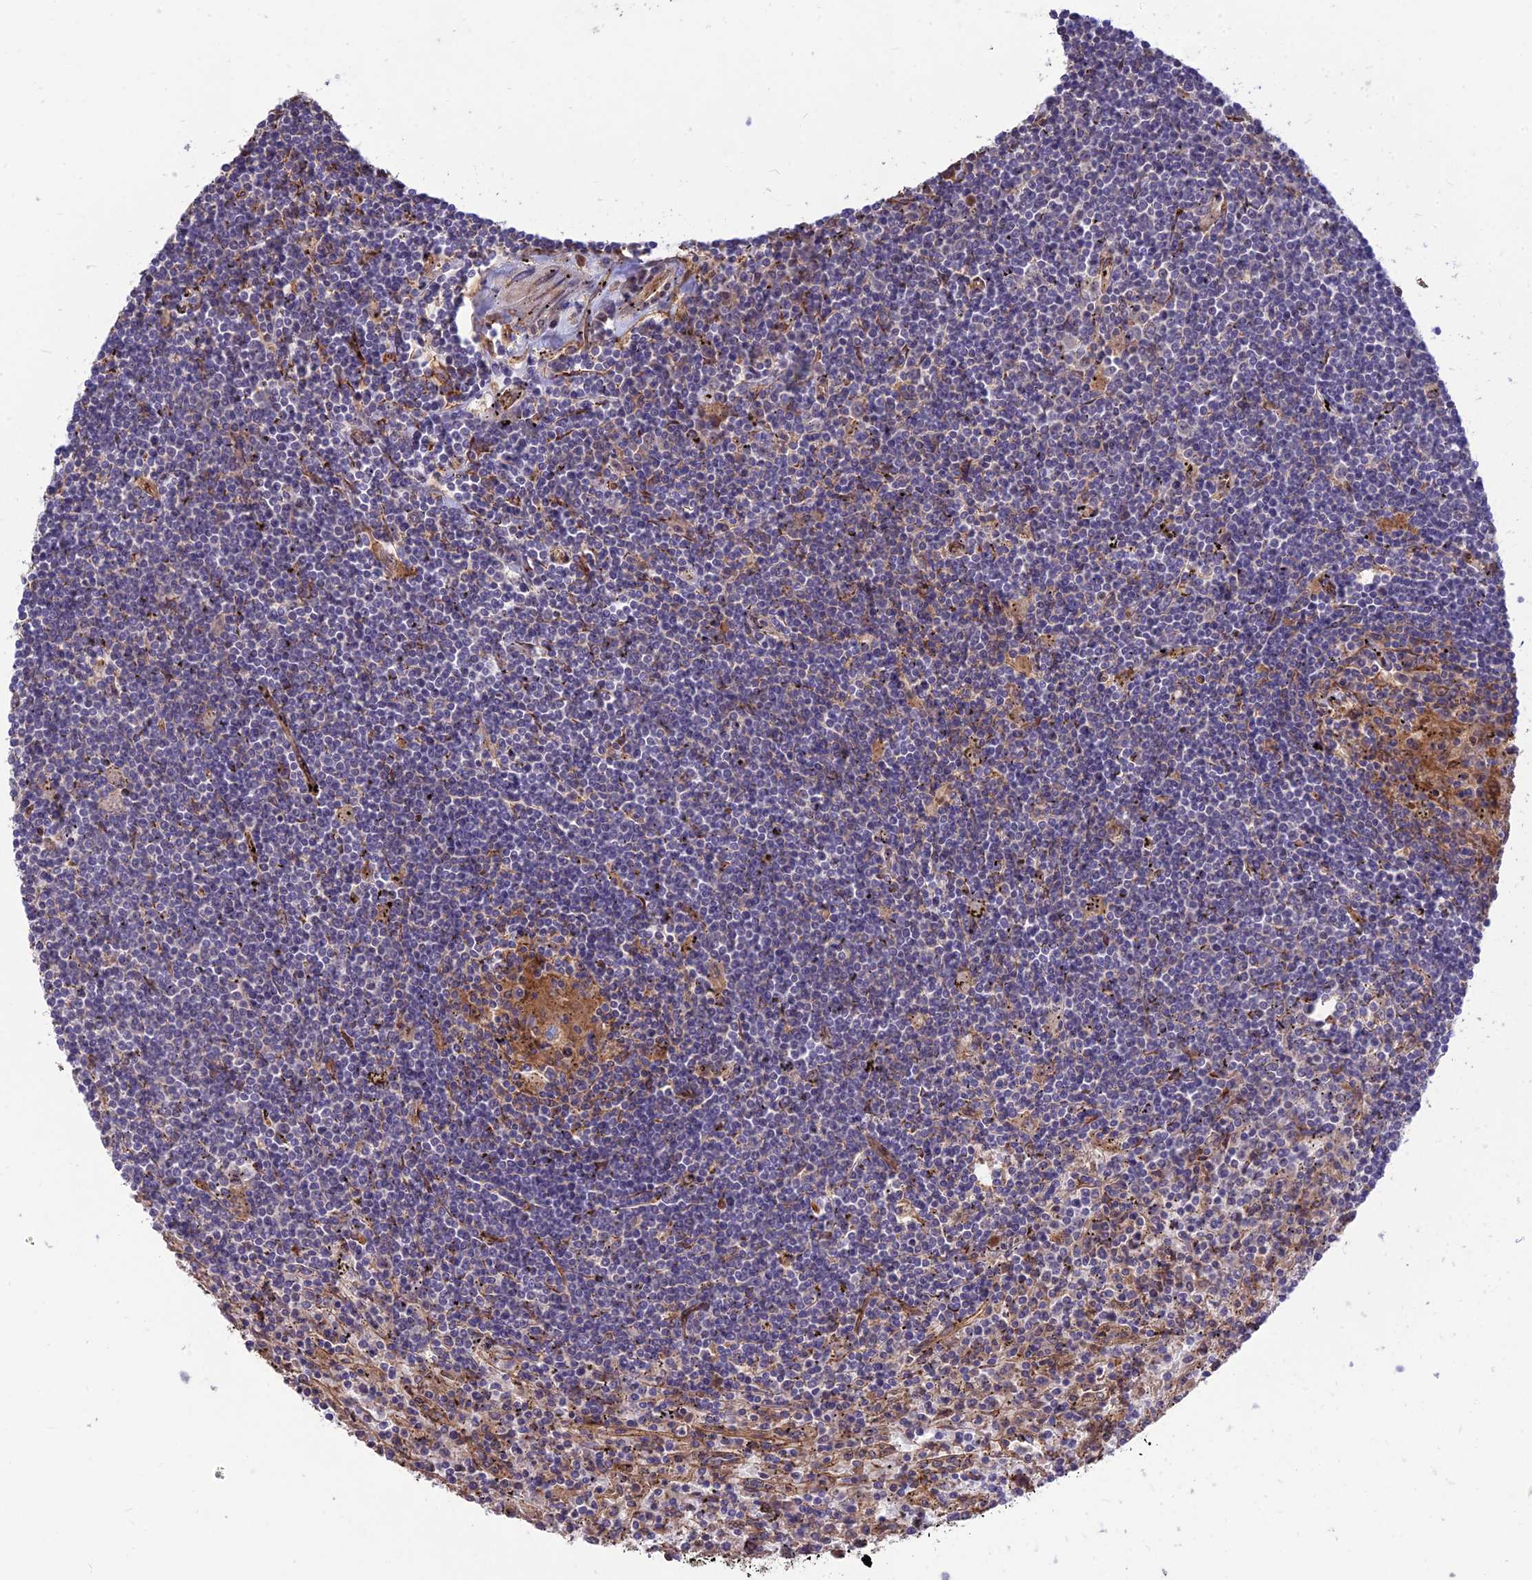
{"staining": {"intensity": "negative", "quantity": "none", "location": "none"}, "tissue": "lymphoma", "cell_type": "Tumor cells", "image_type": "cancer", "snomed": [{"axis": "morphology", "description": "Malignant lymphoma, non-Hodgkin's type, Low grade"}, {"axis": "topography", "description": "Spleen"}], "caption": "This is an immunohistochemistry histopathology image of human malignant lymphoma, non-Hodgkin's type (low-grade). There is no staining in tumor cells.", "gene": "CRTAP", "patient": {"sex": "male", "age": 76}}